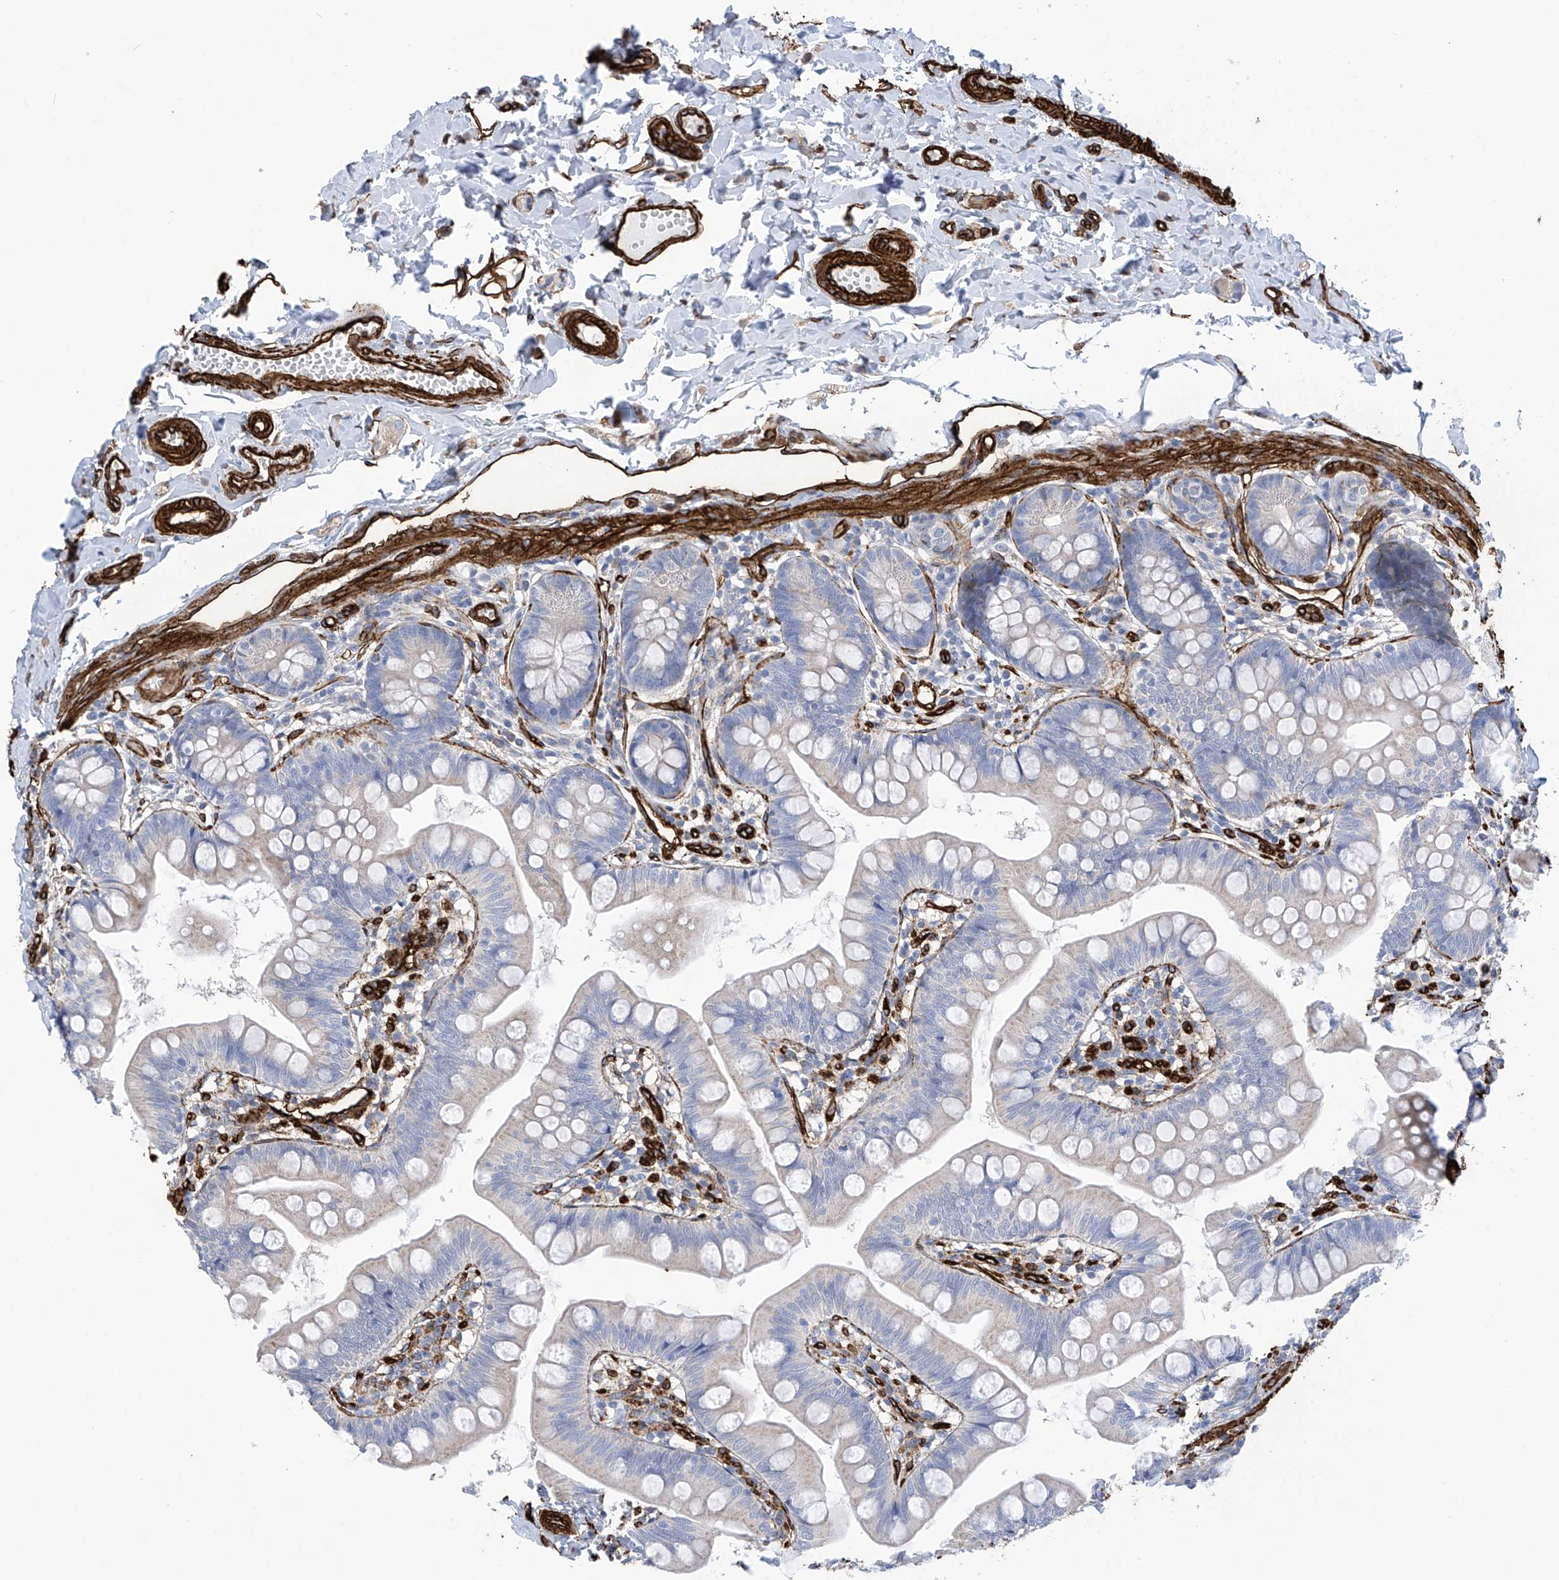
{"staining": {"intensity": "negative", "quantity": "none", "location": "none"}, "tissue": "small intestine", "cell_type": "Glandular cells", "image_type": "normal", "snomed": [{"axis": "morphology", "description": "Normal tissue, NOS"}, {"axis": "topography", "description": "Small intestine"}], "caption": "Immunohistochemistry of unremarkable small intestine reveals no expression in glandular cells.", "gene": "UBTD1", "patient": {"sex": "male", "age": 7}}